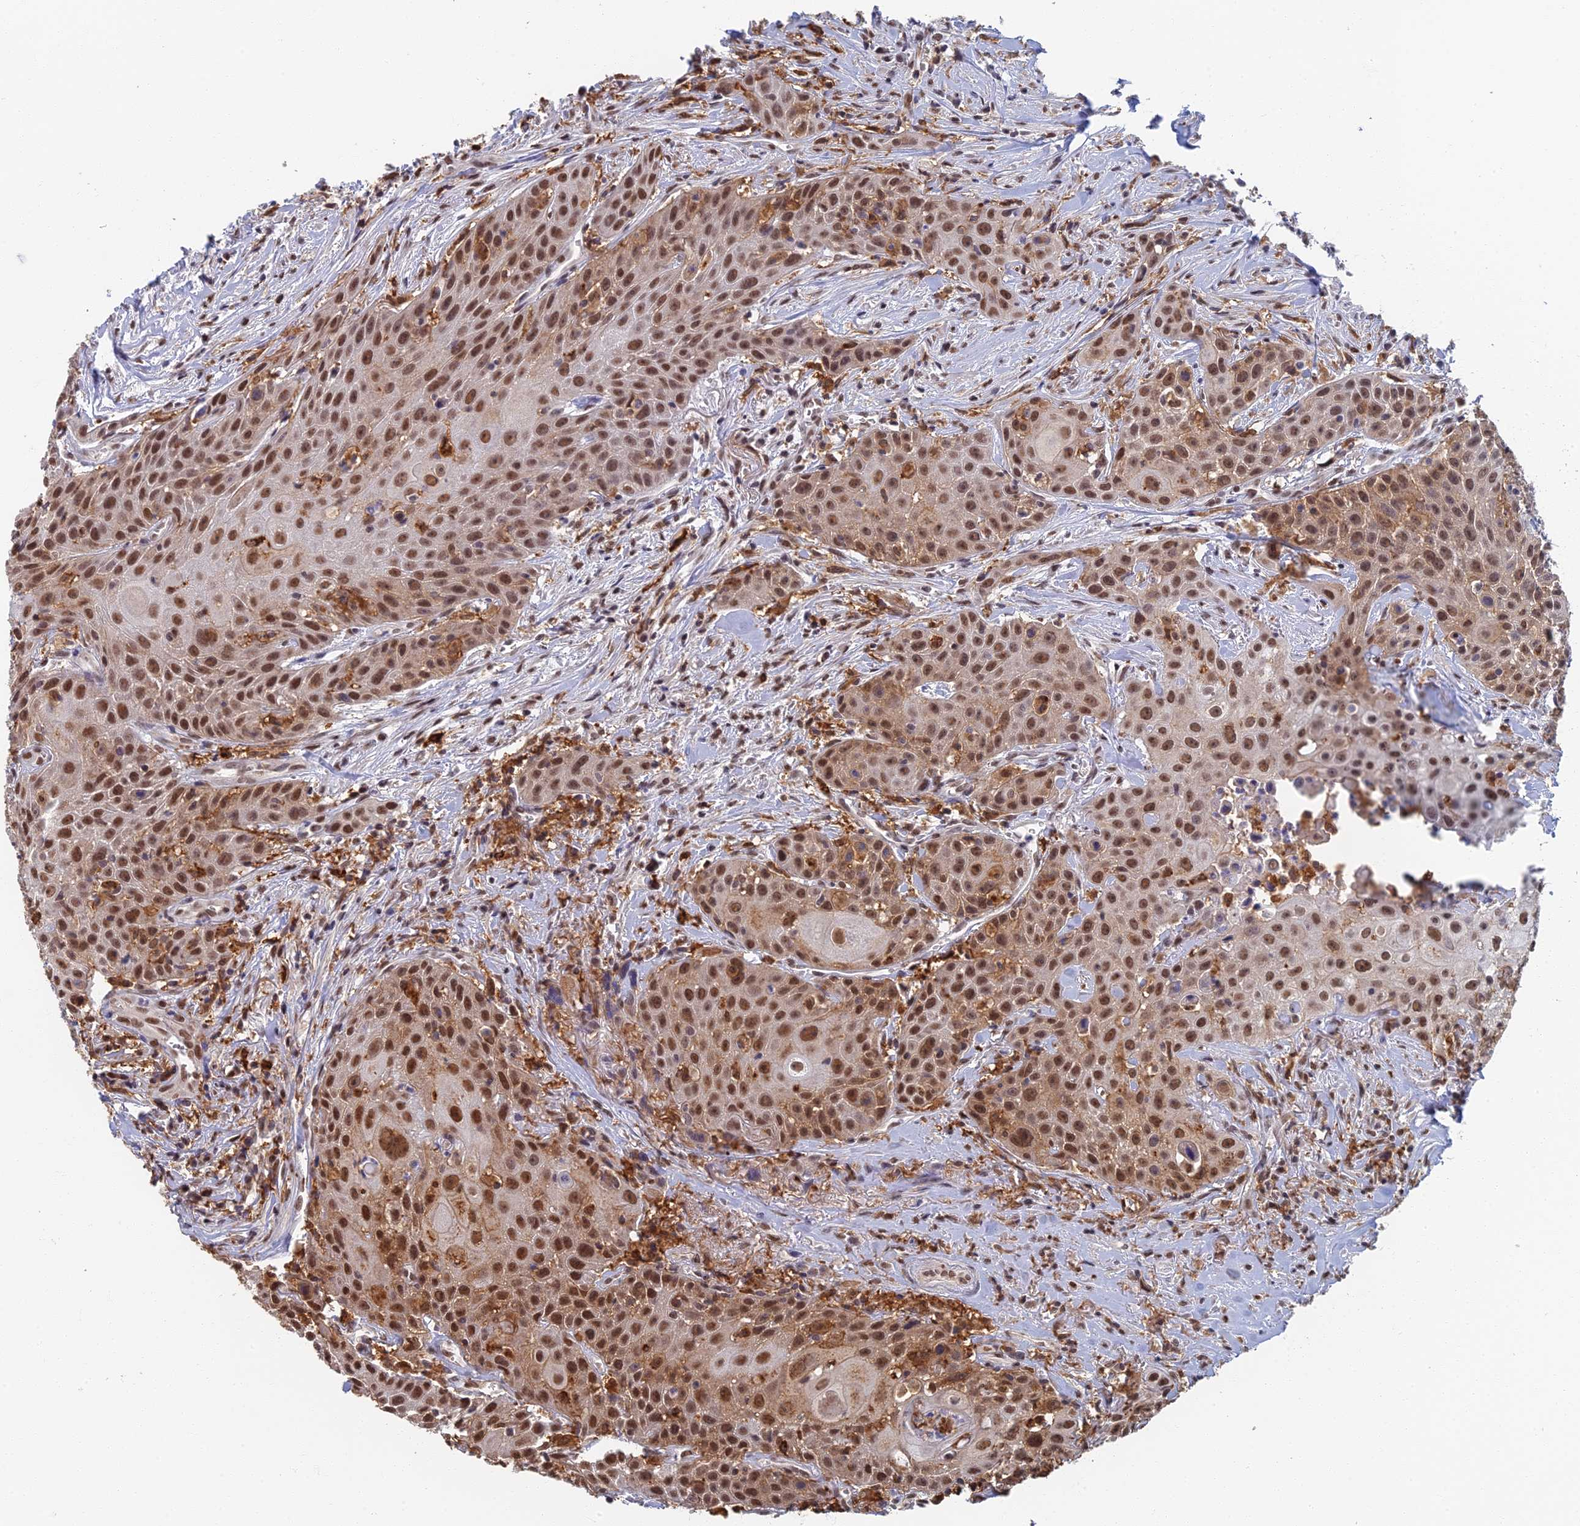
{"staining": {"intensity": "strong", "quantity": ">75%", "location": "cytoplasmic/membranous,nuclear"}, "tissue": "head and neck cancer", "cell_type": "Tumor cells", "image_type": "cancer", "snomed": [{"axis": "morphology", "description": "Squamous cell carcinoma, NOS"}, {"axis": "topography", "description": "Oral tissue"}, {"axis": "topography", "description": "Head-Neck"}], "caption": "Immunohistochemistry (IHC) image of human head and neck cancer (squamous cell carcinoma) stained for a protein (brown), which demonstrates high levels of strong cytoplasmic/membranous and nuclear positivity in approximately >75% of tumor cells.", "gene": "GPATCH1", "patient": {"sex": "female", "age": 82}}